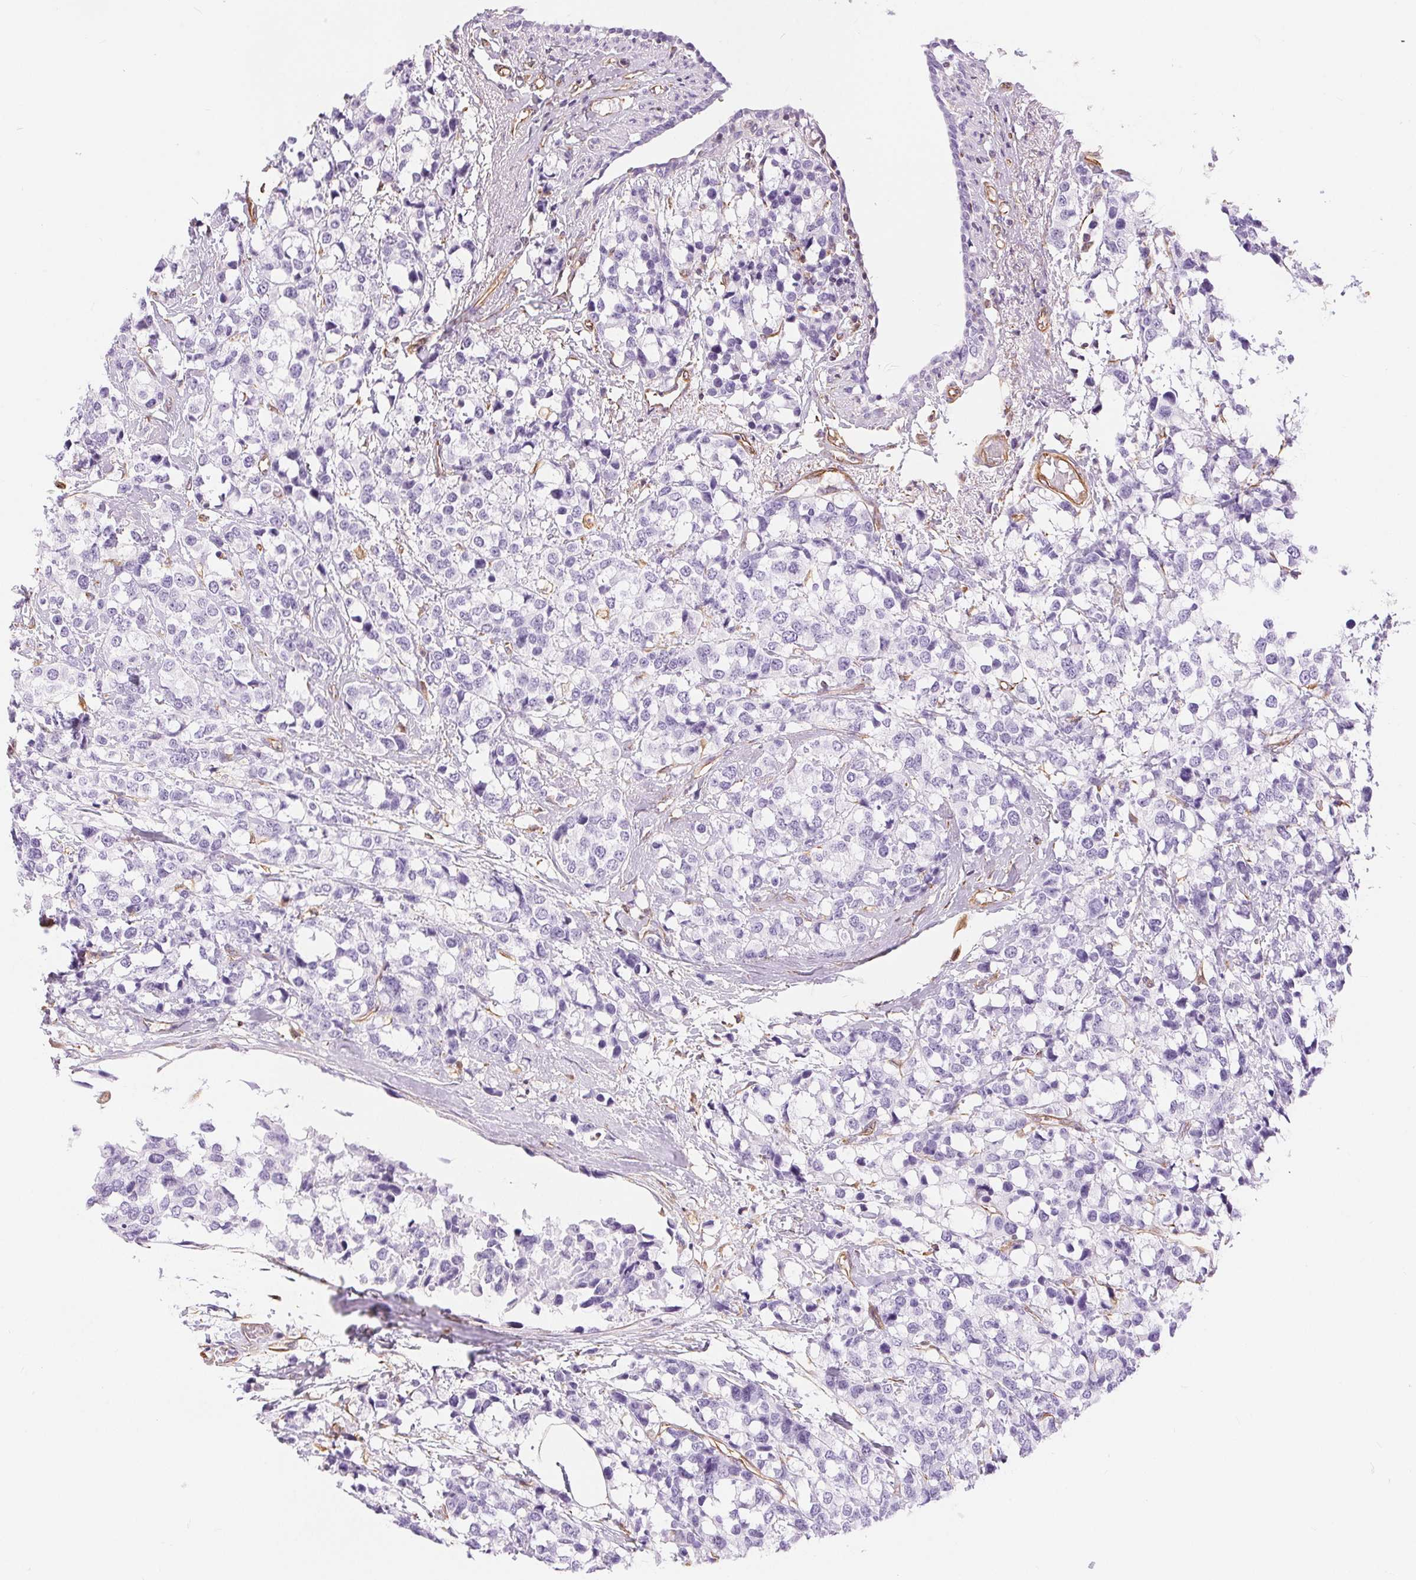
{"staining": {"intensity": "negative", "quantity": "none", "location": "none"}, "tissue": "breast cancer", "cell_type": "Tumor cells", "image_type": "cancer", "snomed": [{"axis": "morphology", "description": "Lobular carcinoma"}, {"axis": "topography", "description": "Breast"}], "caption": "Immunohistochemistry (IHC) of lobular carcinoma (breast) demonstrates no expression in tumor cells.", "gene": "GFAP", "patient": {"sex": "female", "age": 59}}